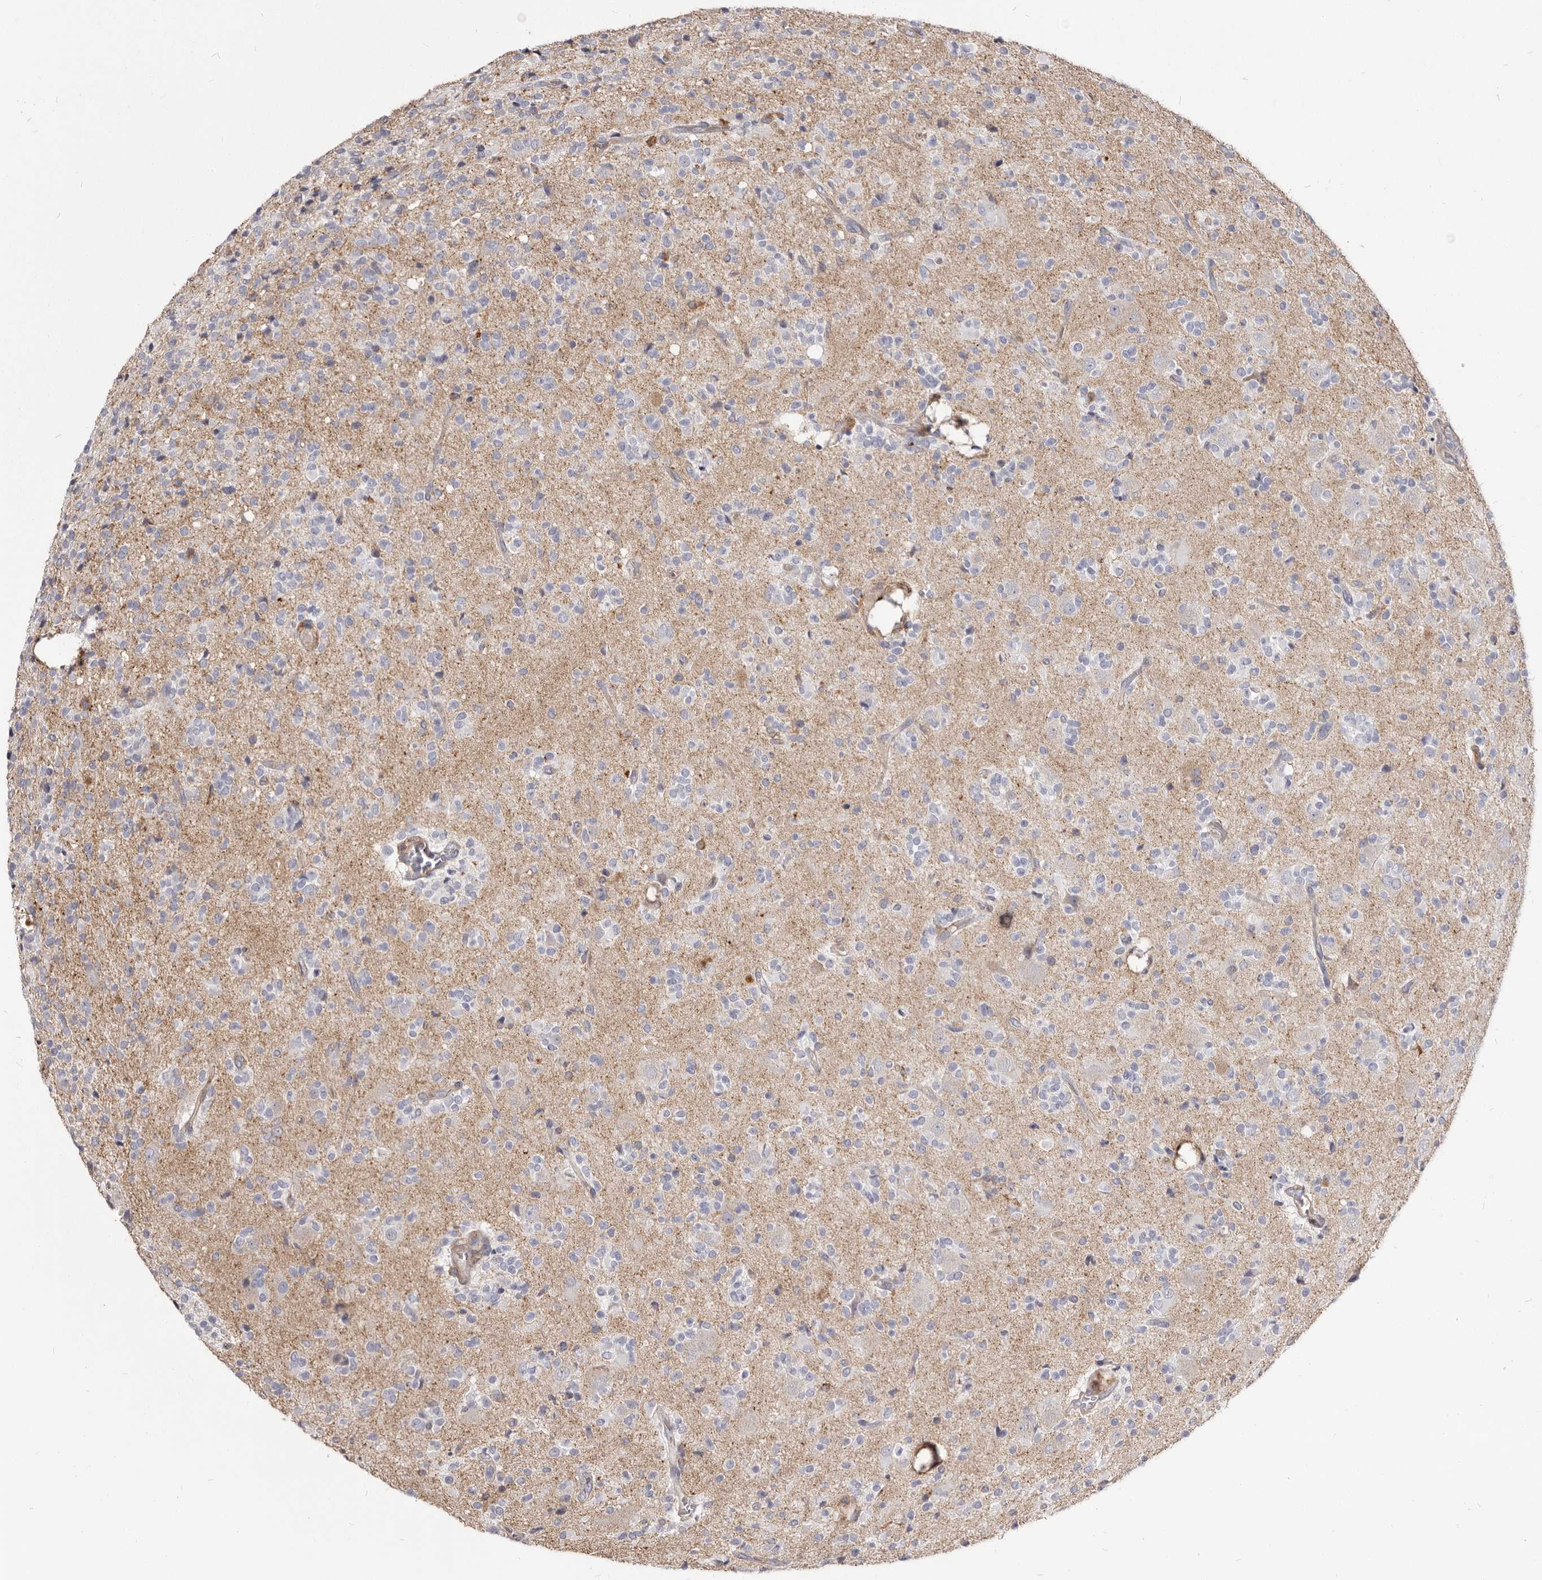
{"staining": {"intensity": "moderate", "quantity": "<25%", "location": "cytoplasmic/membranous"}, "tissue": "glioma", "cell_type": "Tumor cells", "image_type": "cancer", "snomed": [{"axis": "morphology", "description": "Glioma, malignant, High grade"}, {"axis": "topography", "description": "Brain"}], "caption": "Immunohistochemical staining of human high-grade glioma (malignant) demonstrates low levels of moderate cytoplasmic/membranous protein expression in about <25% of tumor cells. The staining is performed using DAB (3,3'-diaminobenzidine) brown chromogen to label protein expression. The nuclei are counter-stained blue using hematoxylin.", "gene": "TPD52", "patient": {"sex": "male", "age": 34}}